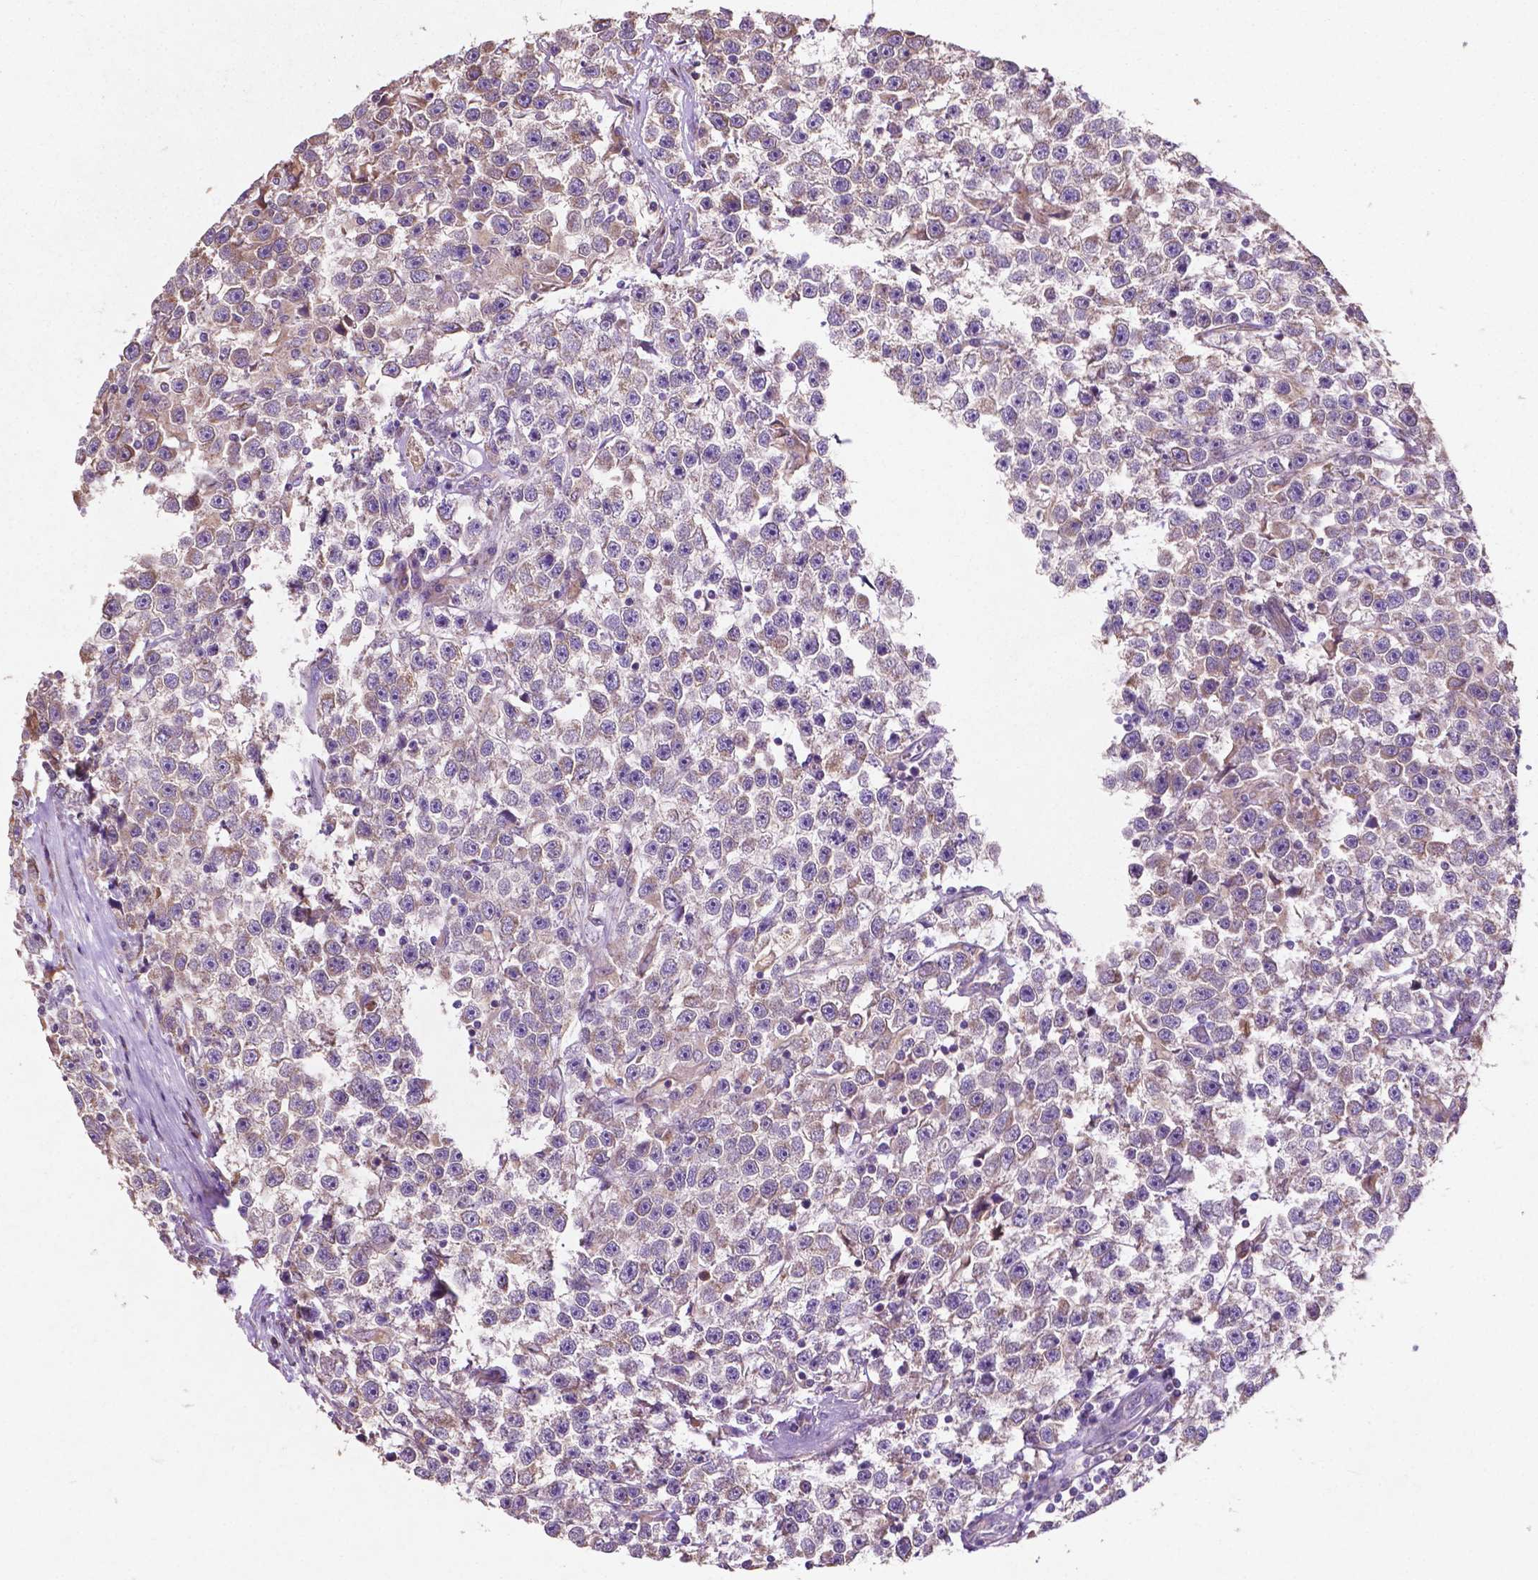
{"staining": {"intensity": "moderate", "quantity": "<25%", "location": "cytoplasmic/membranous"}, "tissue": "testis cancer", "cell_type": "Tumor cells", "image_type": "cancer", "snomed": [{"axis": "morphology", "description": "Seminoma, NOS"}, {"axis": "topography", "description": "Testis"}], "caption": "IHC micrograph of testis seminoma stained for a protein (brown), which shows low levels of moderate cytoplasmic/membranous staining in about <25% of tumor cells.", "gene": "MBTPS1", "patient": {"sex": "male", "age": 31}}